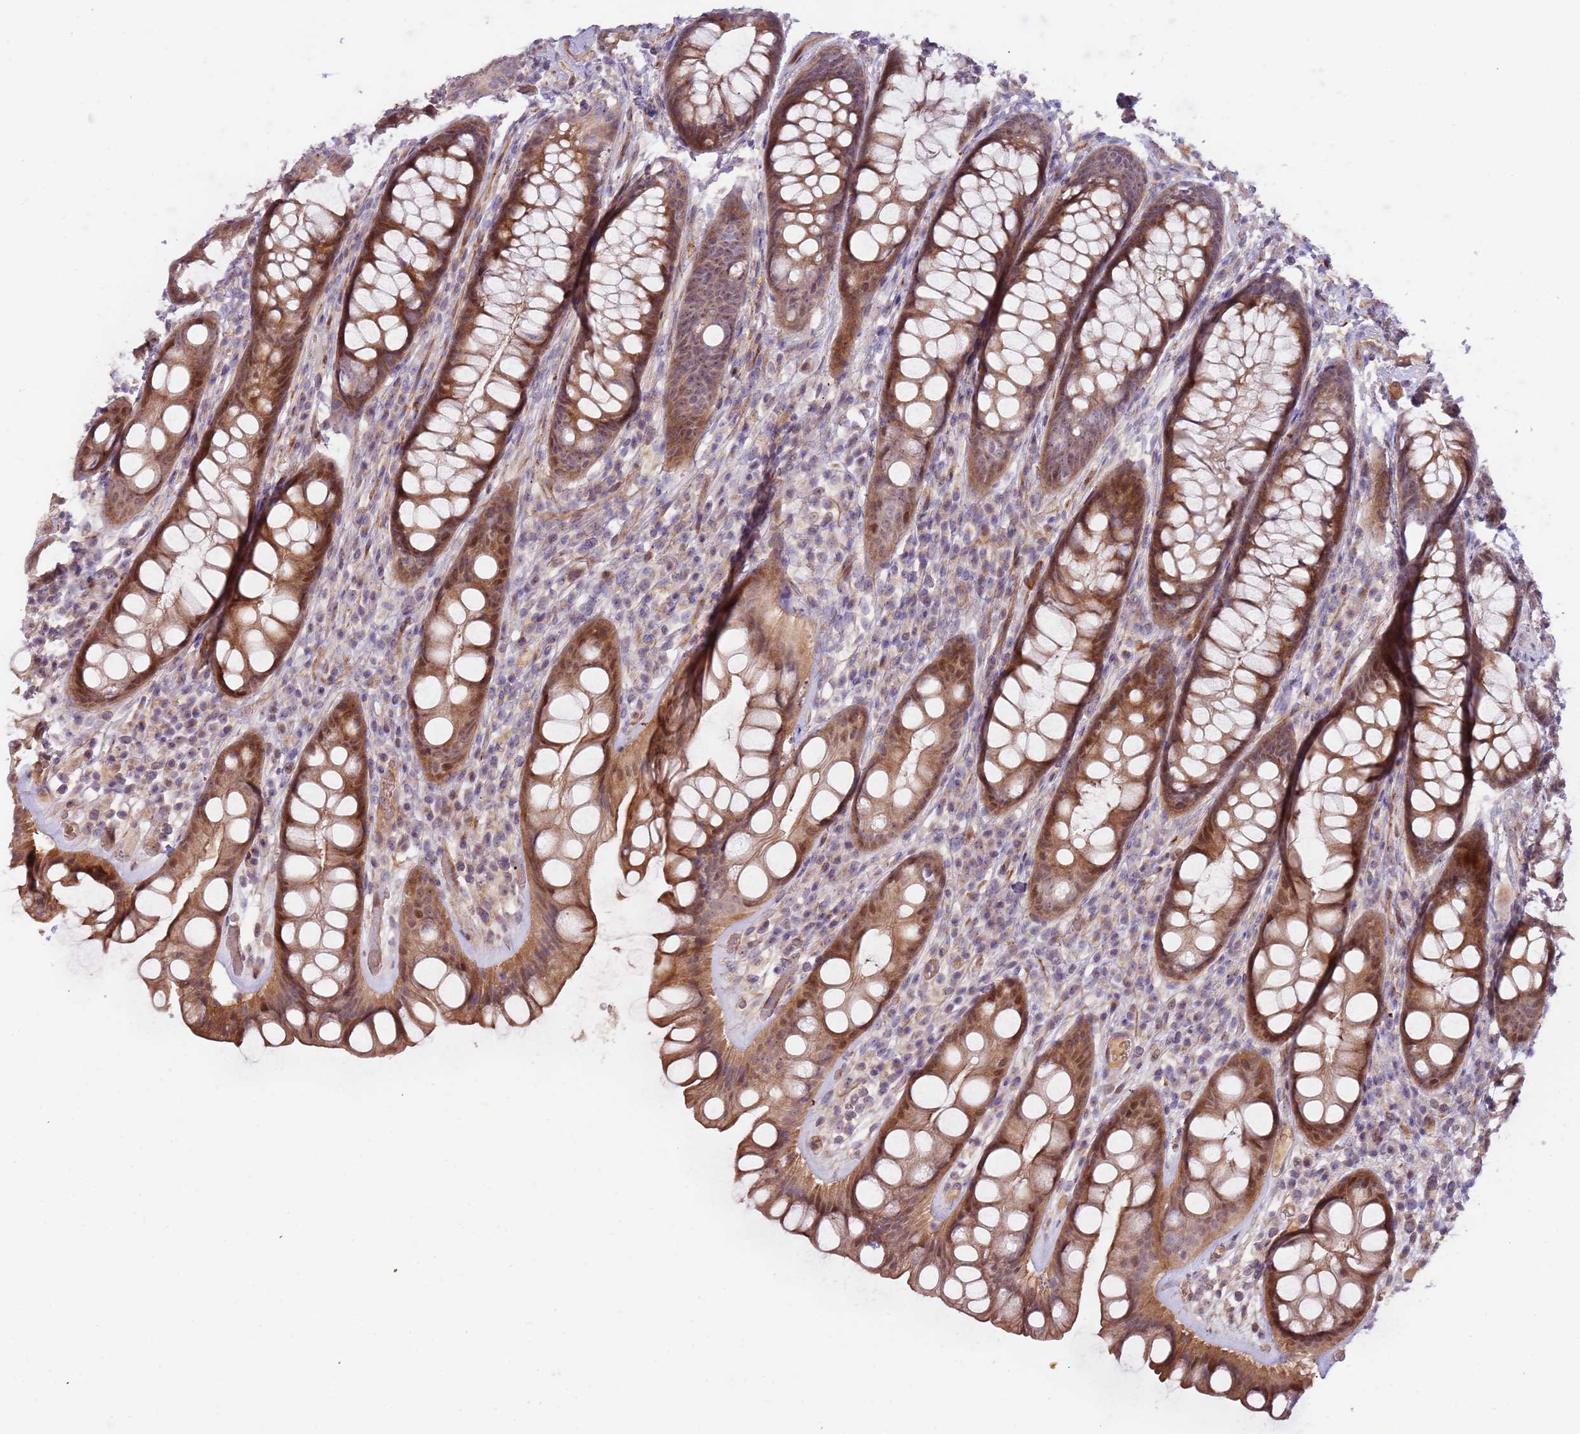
{"staining": {"intensity": "moderate", "quantity": ">75%", "location": "cytoplasmic/membranous,nuclear"}, "tissue": "rectum", "cell_type": "Glandular cells", "image_type": "normal", "snomed": [{"axis": "morphology", "description": "Normal tissue, NOS"}, {"axis": "topography", "description": "Rectum"}], "caption": "Protein expression analysis of normal rectum shows moderate cytoplasmic/membranous,nuclear positivity in approximately >75% of glandular cells.", "gene": "TRAPPC6B", "patient": {"sex": "male", "age": 74}}